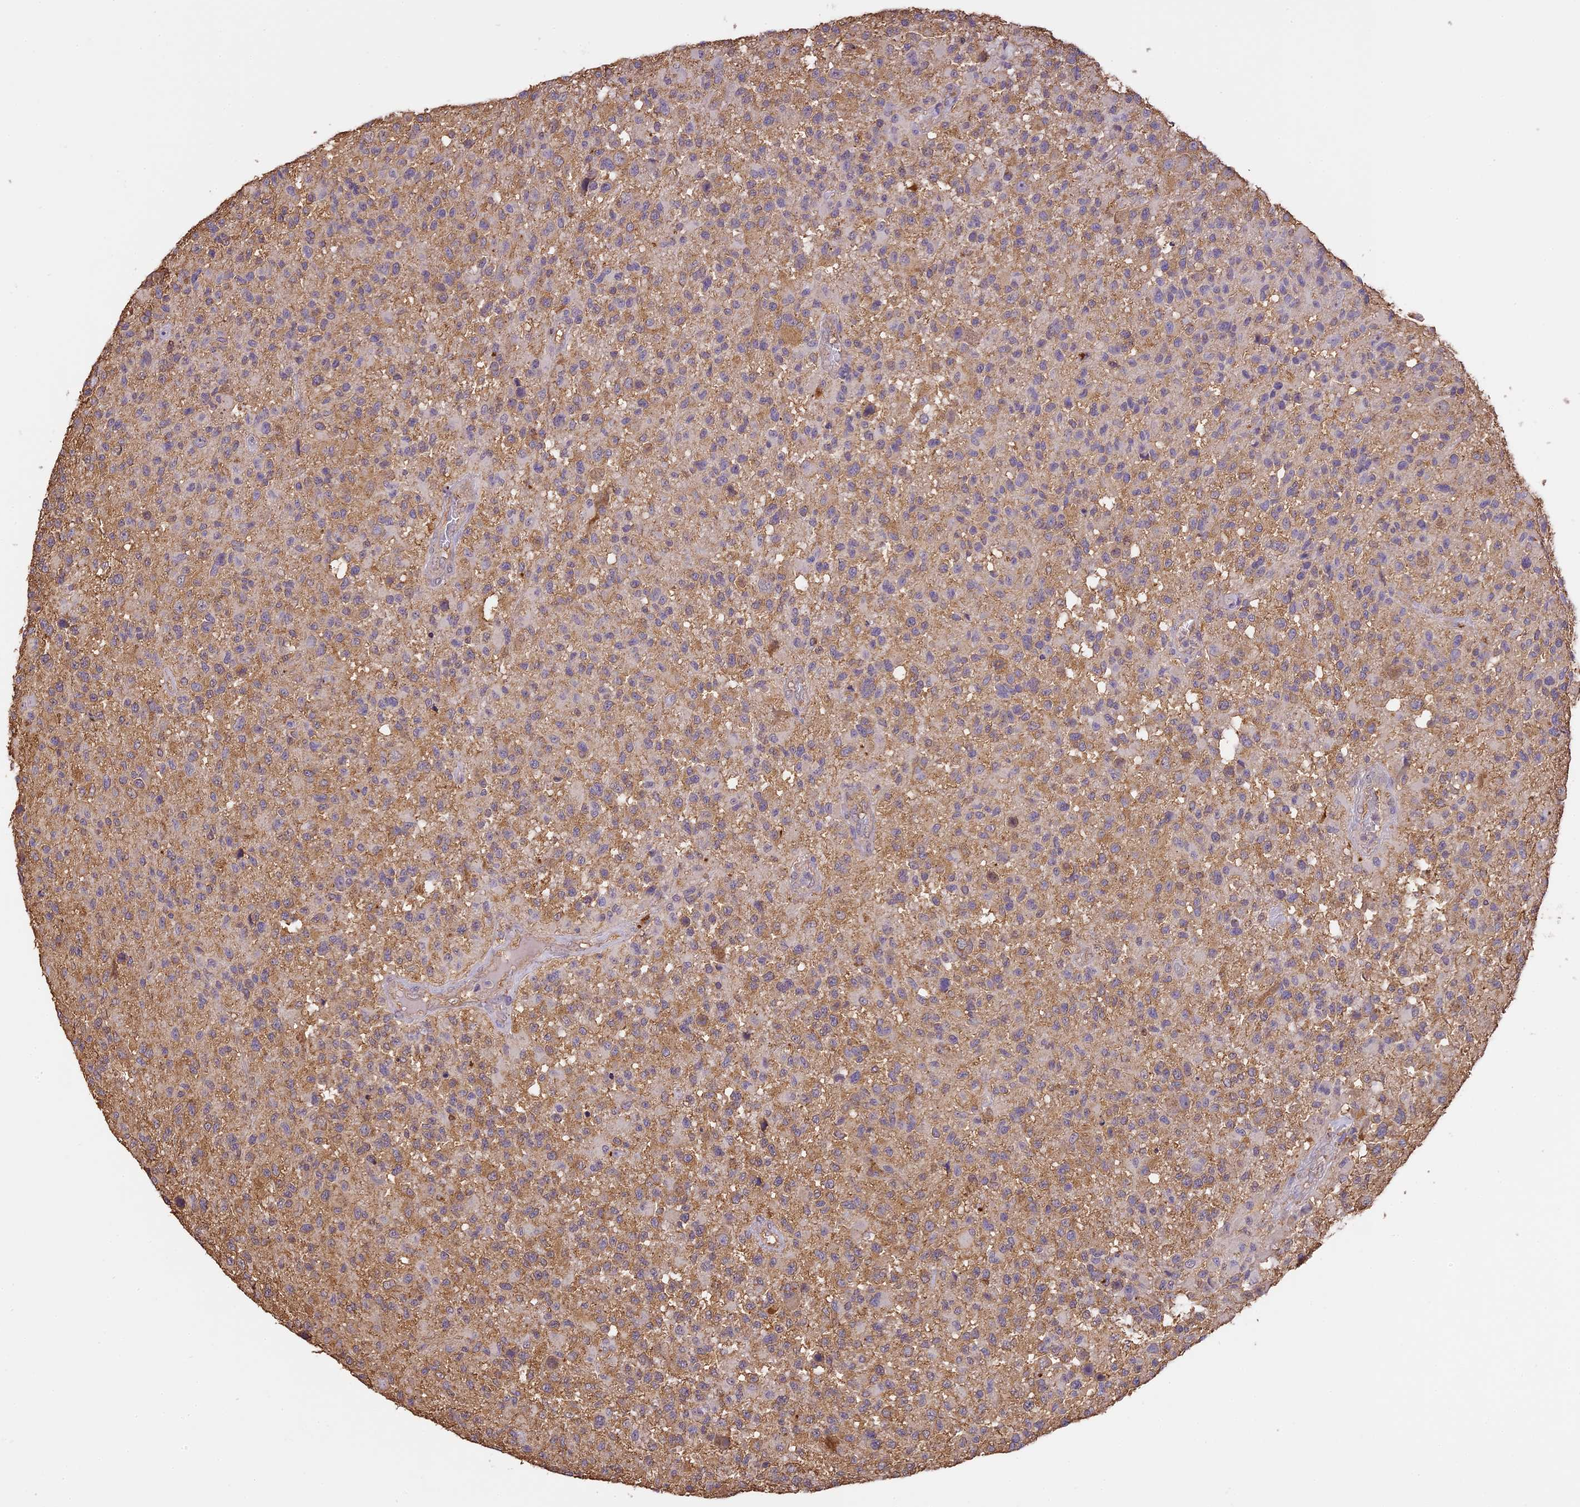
{"staining": {"intensity": "weak", "quantity": "<25%", "location": "cytoplasmic/membranous"}, "tissue": "glioma", "cell_type": "Tumor cells", "image_type": "cancer", "snomed": [{"axis": "morphology", "description": "Glioma, malignant, High grade"}, {"axis": "morphology", "description": "Glioblastoma, NOS"}, {"axis": "topography", "description": "Brain"}], "caption": "High power microscopy photomicrograph of an IHC photomicrograph of glioma, revealing no significant expression in tumor cells.", "gene": "ARHGAP19", "patient": {"sex": "male", "age": 60}}